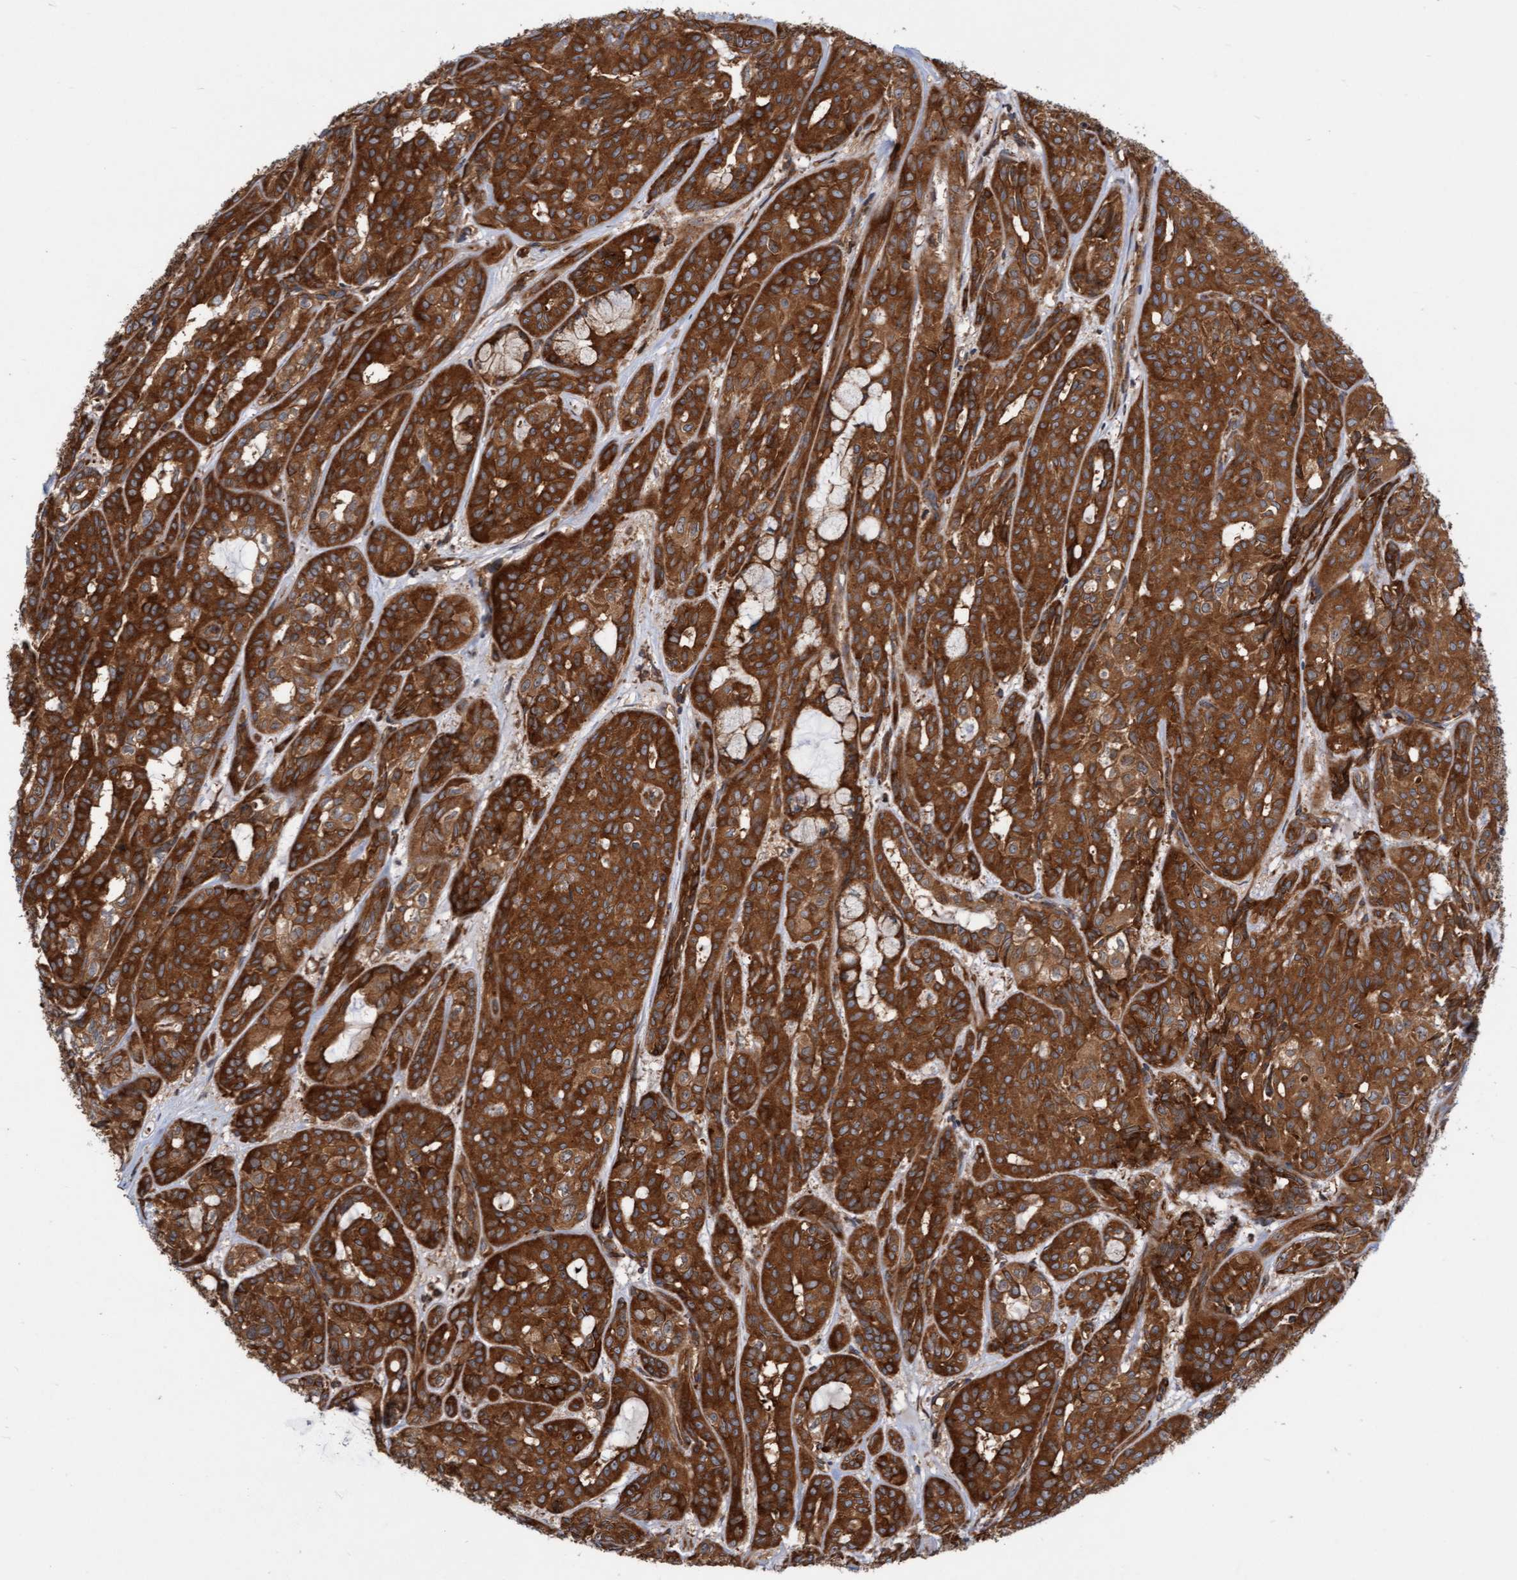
{"staining": {"intensity": "strong", "quantity": ">75%", "location": "cytoplasmic/membranous"}, "tissue": "head and neck cancer", "cell_type": "Tumor cells", "image_type": "cancer", "snomed": [{"axis": "morphology", "description": "Adenocarcinoma, NOS"}, {"axis": "topography", "description": "Salivary gland, NOS"}, {"axis": "topography", "description": "Head-Neck"}], "caption": "Head and neck adenocarcinoma stained with a brown dye demonstrates strong cytoplasmic/membranous positive staining in about >75% of tumor cells.", "gene": "KIAA0753", "patient": {"sex": "female", "age": 76}}